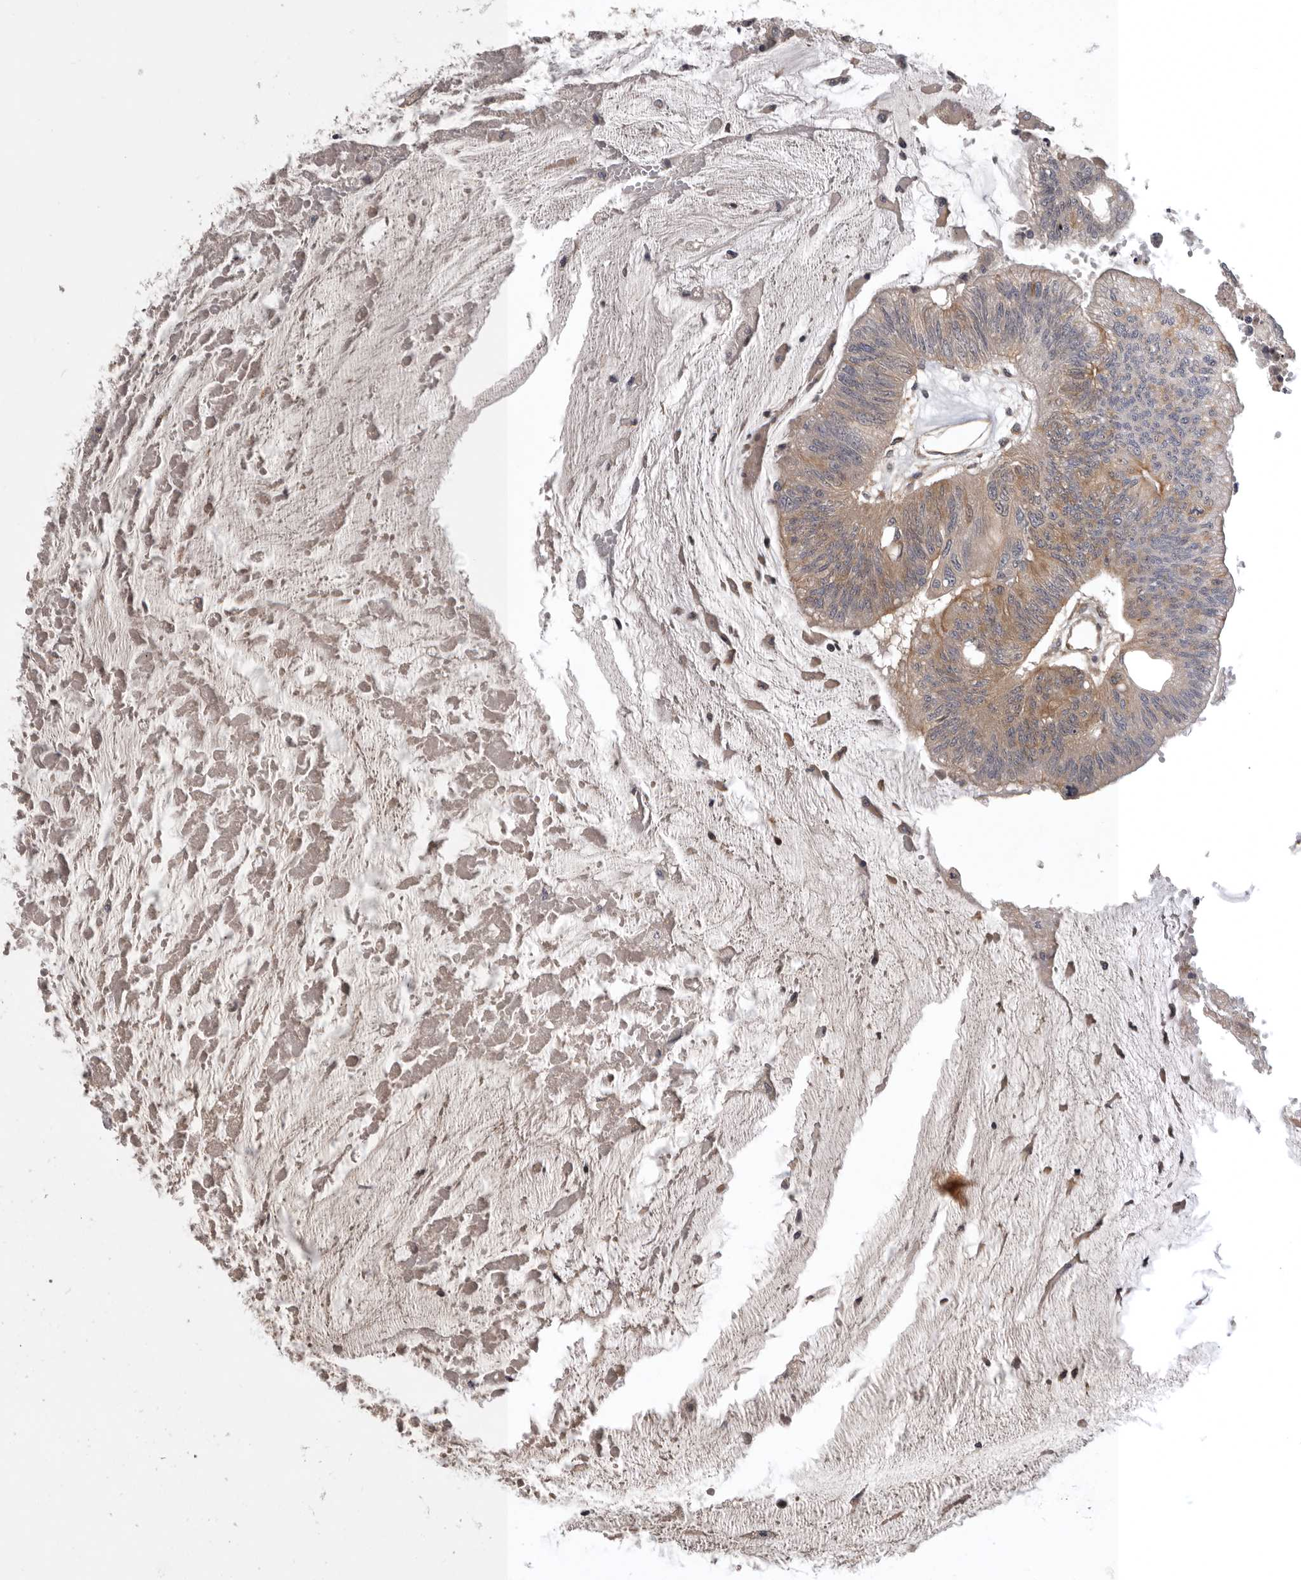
{"staining": {"intensity": "weak", "quantity": "25%-75%", "location": "cytoplasmic/membranous"}, "tissue": "colorectal cancer", "cell_type": "Tumor cells", "image_type": "cancer", "snomed": [{"axis": "morphology", "description": "Adenoma, NOS"}, {"axis": "morphology", "description": "Adenocarcinoma, NOS"}, {"axis": "topography", "description": "Colon"}], "caption": "This is a photomicrograph of immunohistochemistry staining of colorectal cancer (adenocarcinoma), which shows weak positivity in the cytoplasmic/membranous of tumor cells.", "gene": "CUEDC1", "patient": {"sex": "male", "age": 79}}